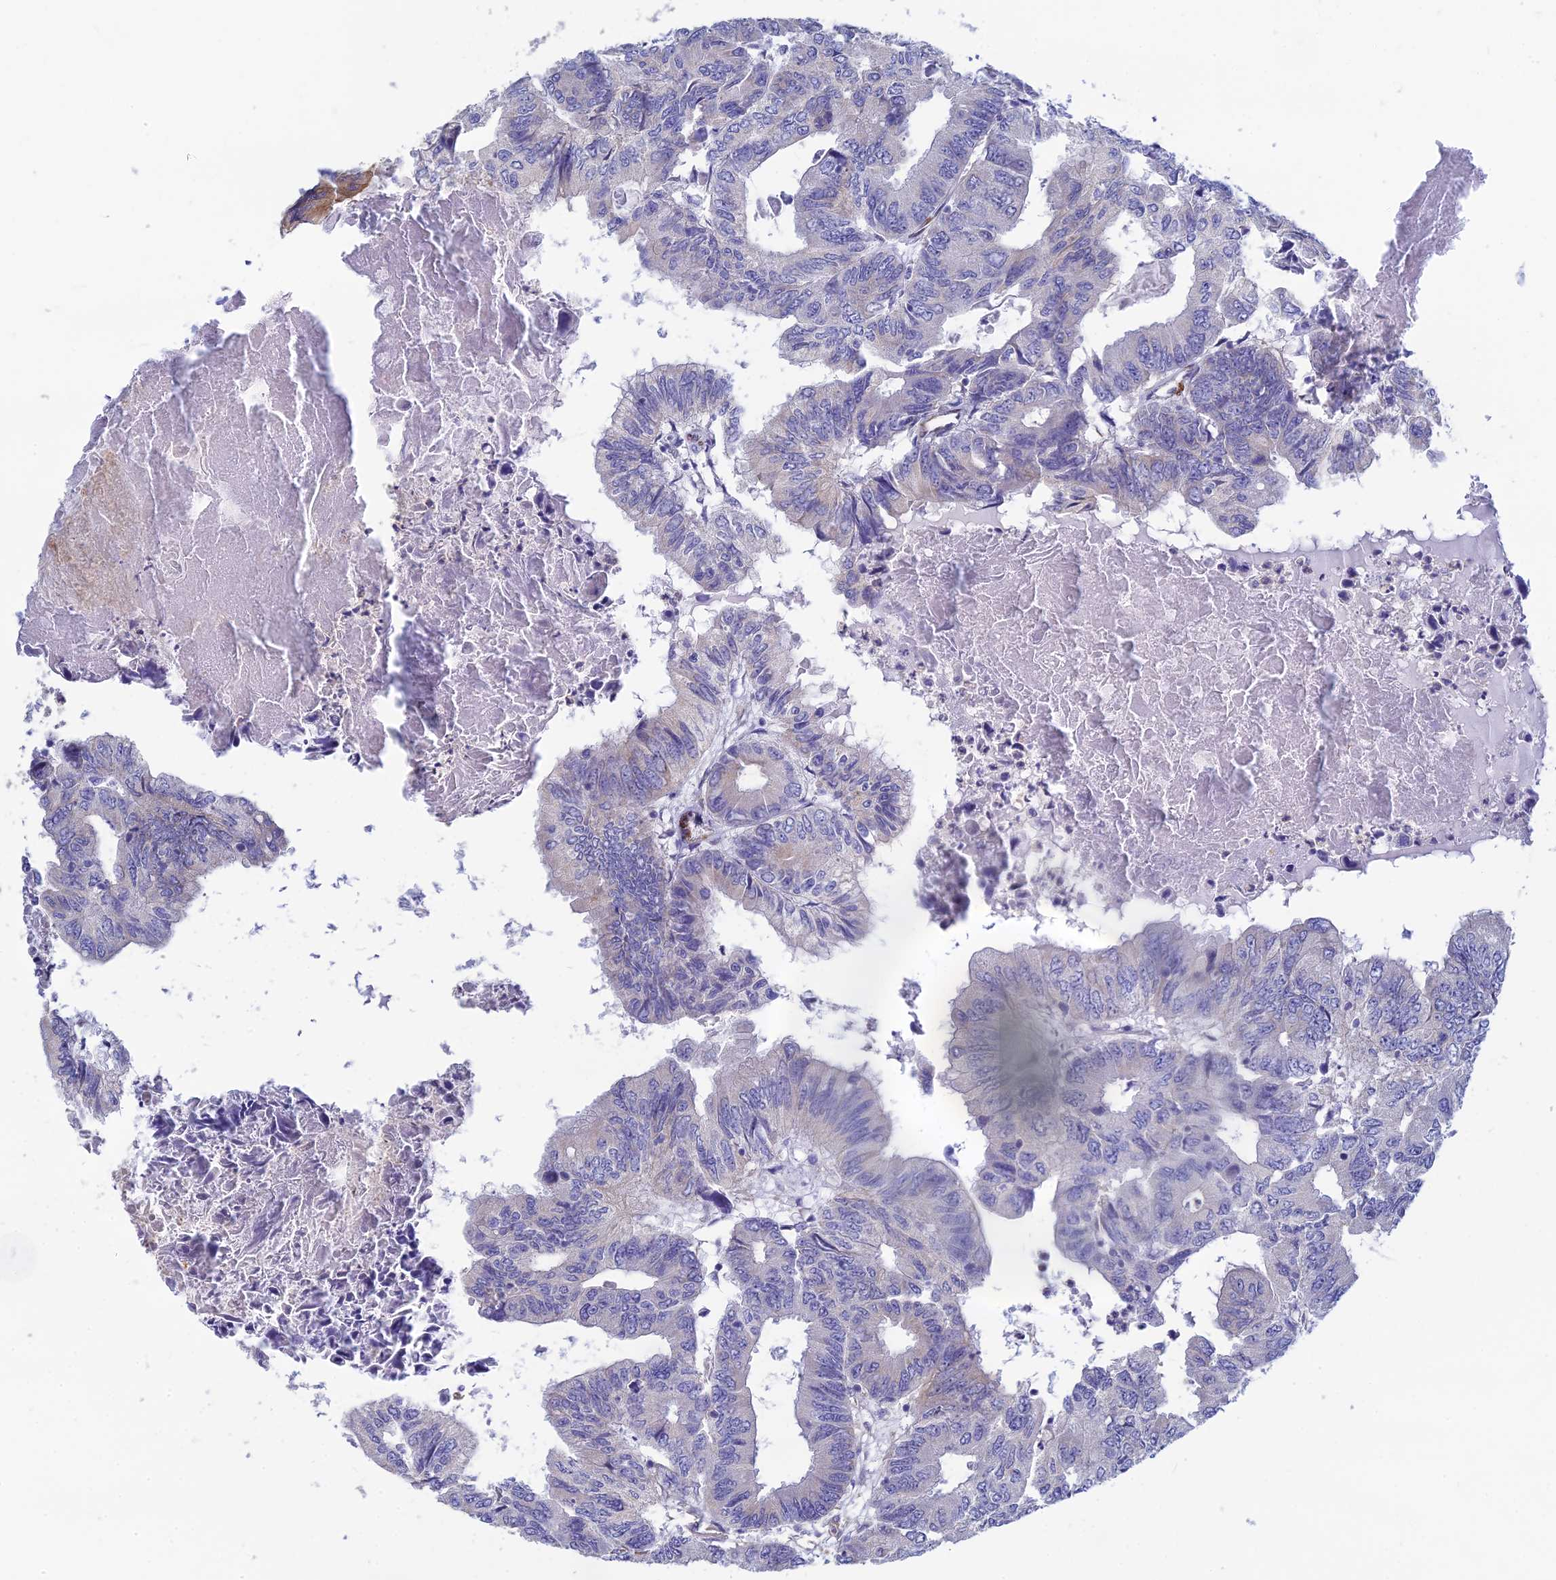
{"staining": {"intensity": "weak", "quantity": "25%-75%", "location": "cytoplasmic/membranous"}, "tissue": "colorectal cancer", "cell_type": "Tumor cells", "image_type": "cancer", "snomed": [{"axis": "morphology", "description": "Adenocarcinoma, NOS"}, {"axis": "topography", "description": "Colon"}], "caption": "This micrograph shows IHC staining of colorectal cancer, with low weak cytoplasmic/membranous expression in about 25%-75% of tumor cells.", "gene": "PCDHA8", "patient": {"sex": "male", "age": 85}}